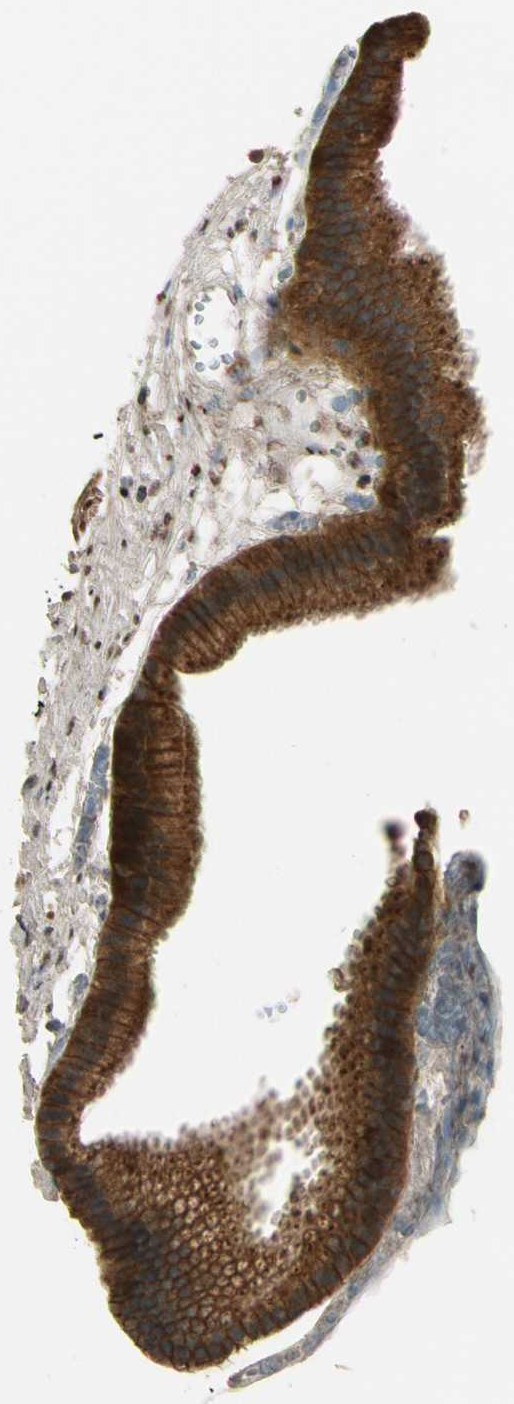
{"staining": {"intensity": "strong", "quantity": ">75%", "location": "cytoplasmic/membranous"}, "tissue": "gallbladder", "cell_type": "Glandular cells", "image_type": "normal", "snomed": [{"axis": "morphology", "description": "Normal tissue, NOS"}, {"axis": "topography", "description": "Gallbladder"}], "caption": "Immunohistochemistry (IHC) photomicrograph of normal gallbladder: human gallbladder stained using IHC reveals high levels of strong protein expression localized specifically in the cytoplasmic/membranous of glandular cells, appearing as a cytoplasmic/membranous brown color.", "gene": "MST1R", "patient": {"sex": "female", "age": 63}}